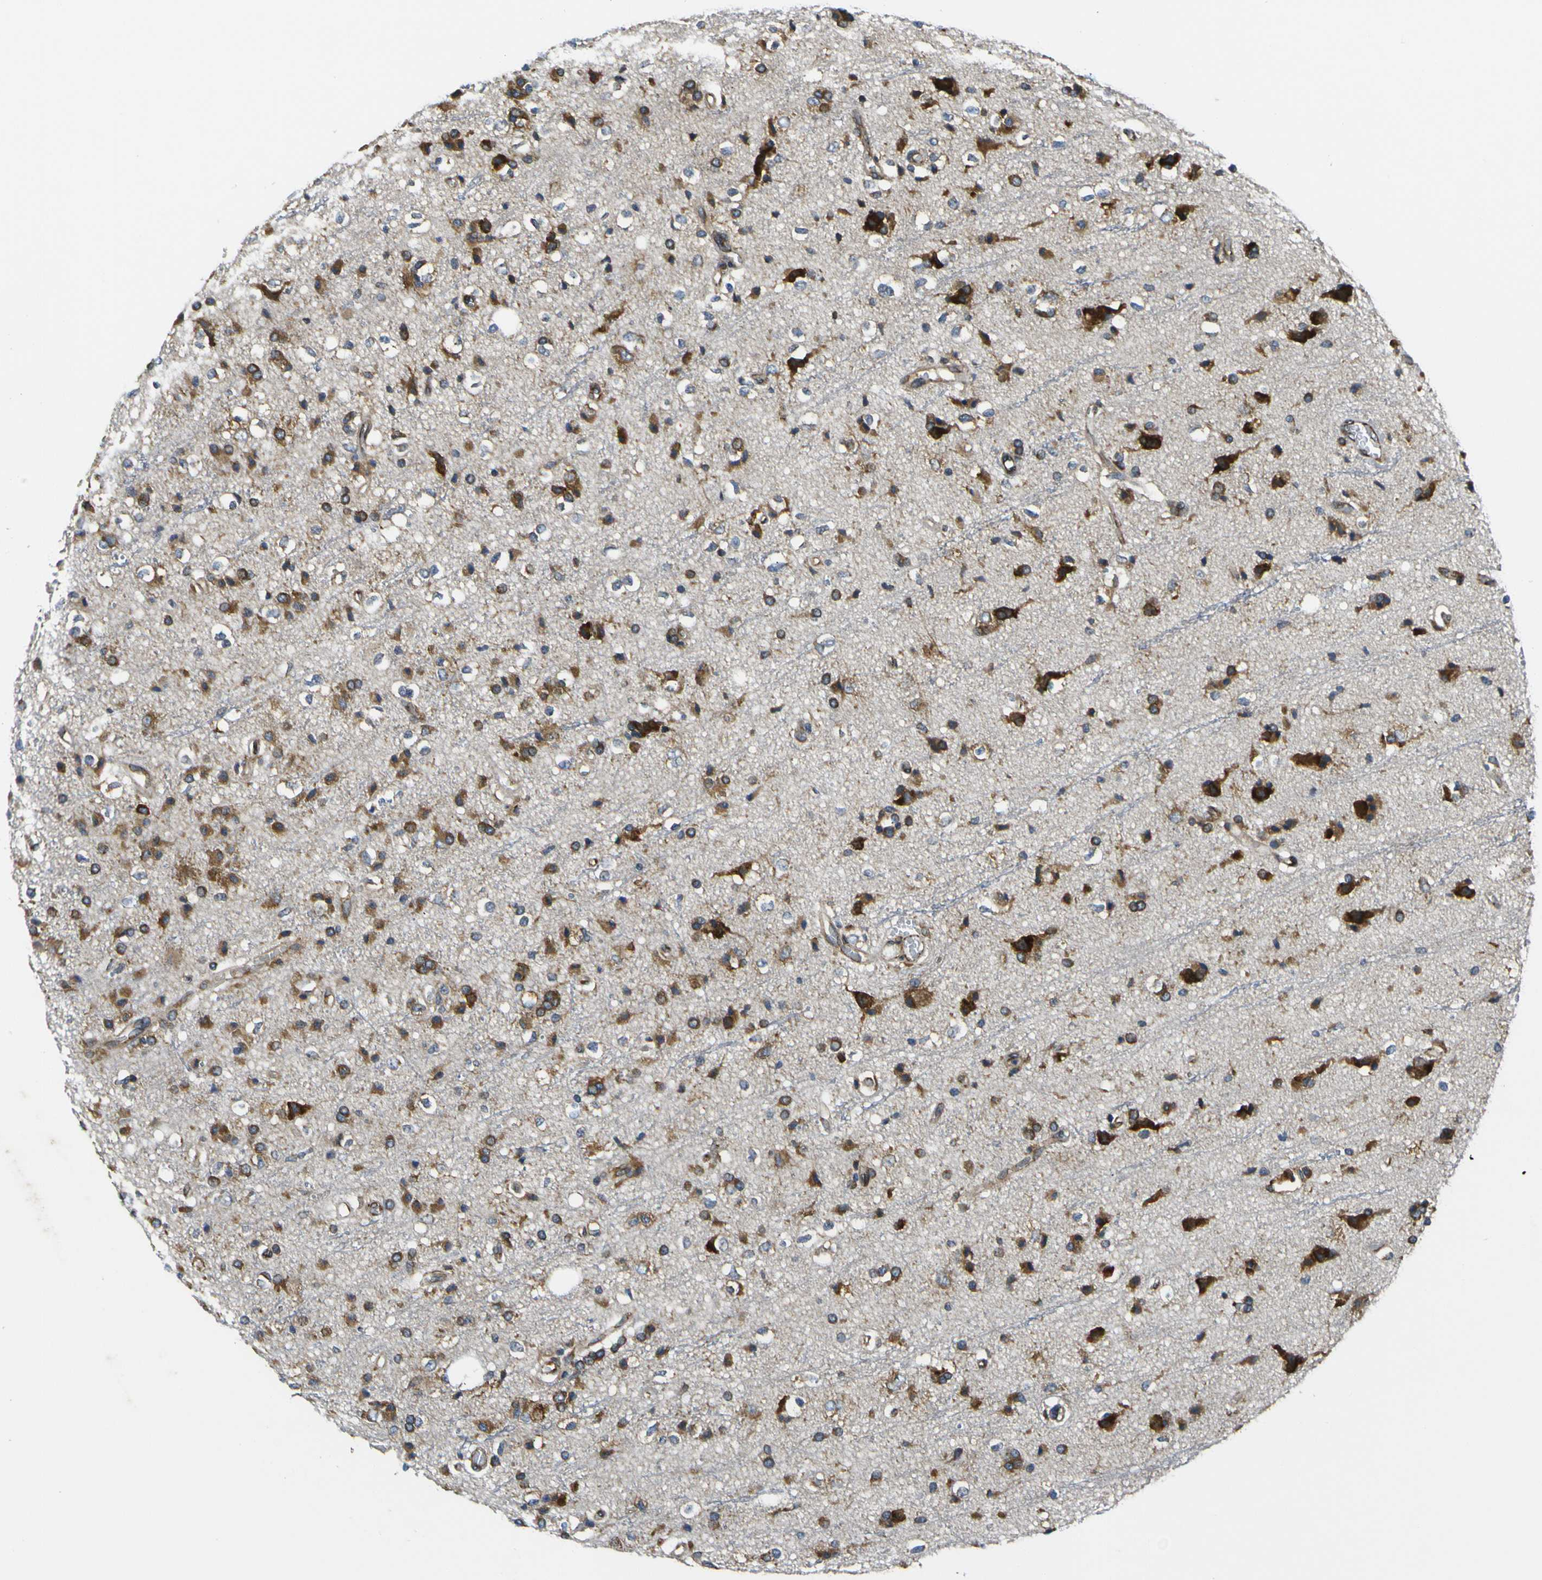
{"staining": {"intensity": "strong", "quantity": ">75%", "location": "cytoplasmic/membranous"}, "tissue": "glioma", "cell_type": "Tumor cells", "image_type": "cancer", "snomed": [{"axis": "morphology", "description": "Glioma, malignant, High grade"}, {"axis": "topography", "description": "Brain"}], "caption": "Immunohistochemical staining of glioma shows high levels of strong cytoplasmic/membranous staining in about >75% of tumor cells.", "gene": "RPSA", "patient": {"sex": "male", "age": 47}}